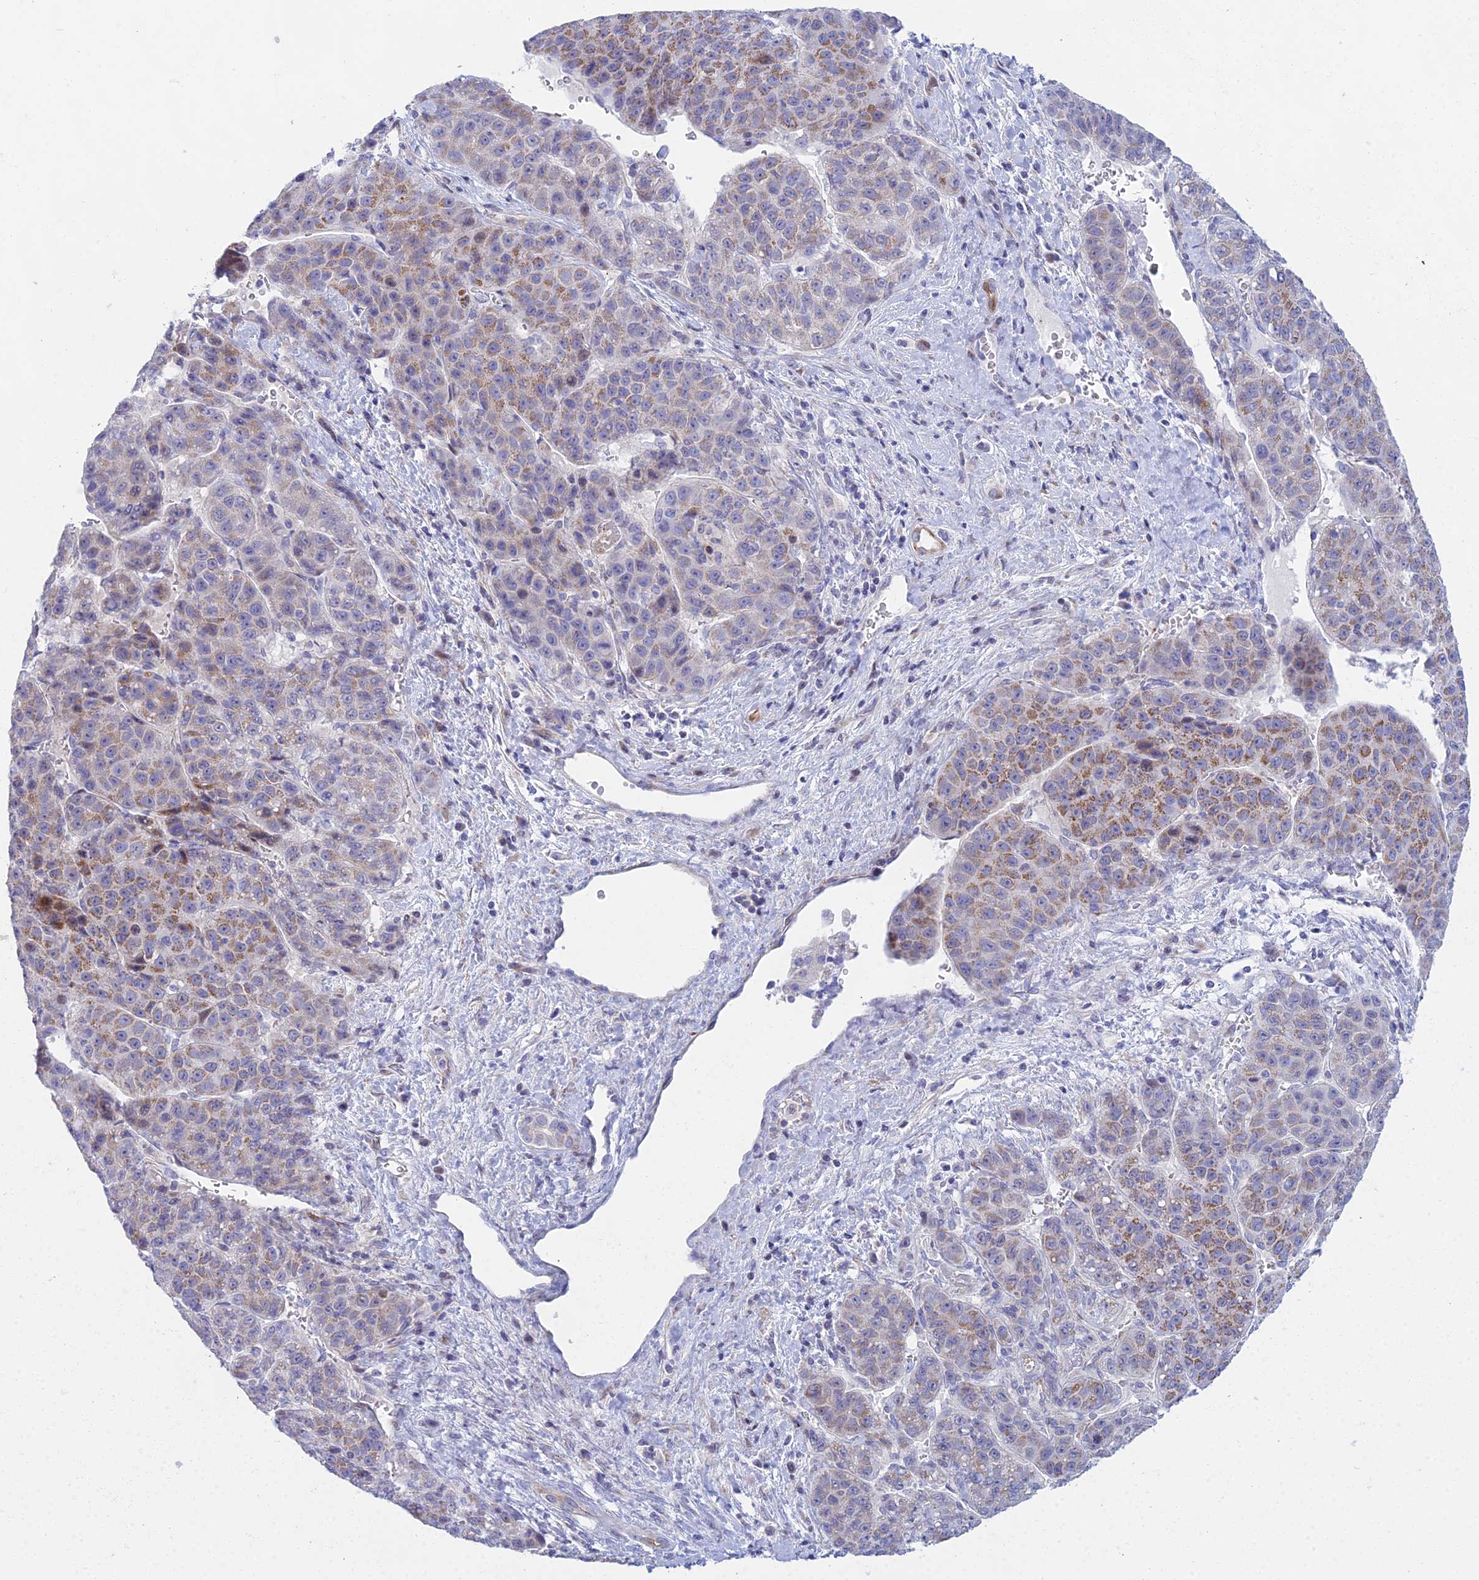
{"staining": {"intensity": "weak", "quantity": ">75%", "location": "cytoplasmic/membranous"}, "tissue": "liver cancer", "cell_type": "Tumor cells", "image_type": "cancer", "snomed": [{"axis": "morphology", "description": "Carcinoma, Hepatocellular, NOS"}, {"axis": "topography", "description": "Liver"}], "caption": "Liver cancer (hepatocellular carcinoma) stained with IHC reveals weak cytoplasmic/membranous positivity in approximately >75% of tumor cells. The staining is performed using DAB brown chromogen to label protein expression. The nuclei are counter-stained blue using hematoxylin.", "gene": "PRR13", "patient": {"sex": "female", "age": 53}}